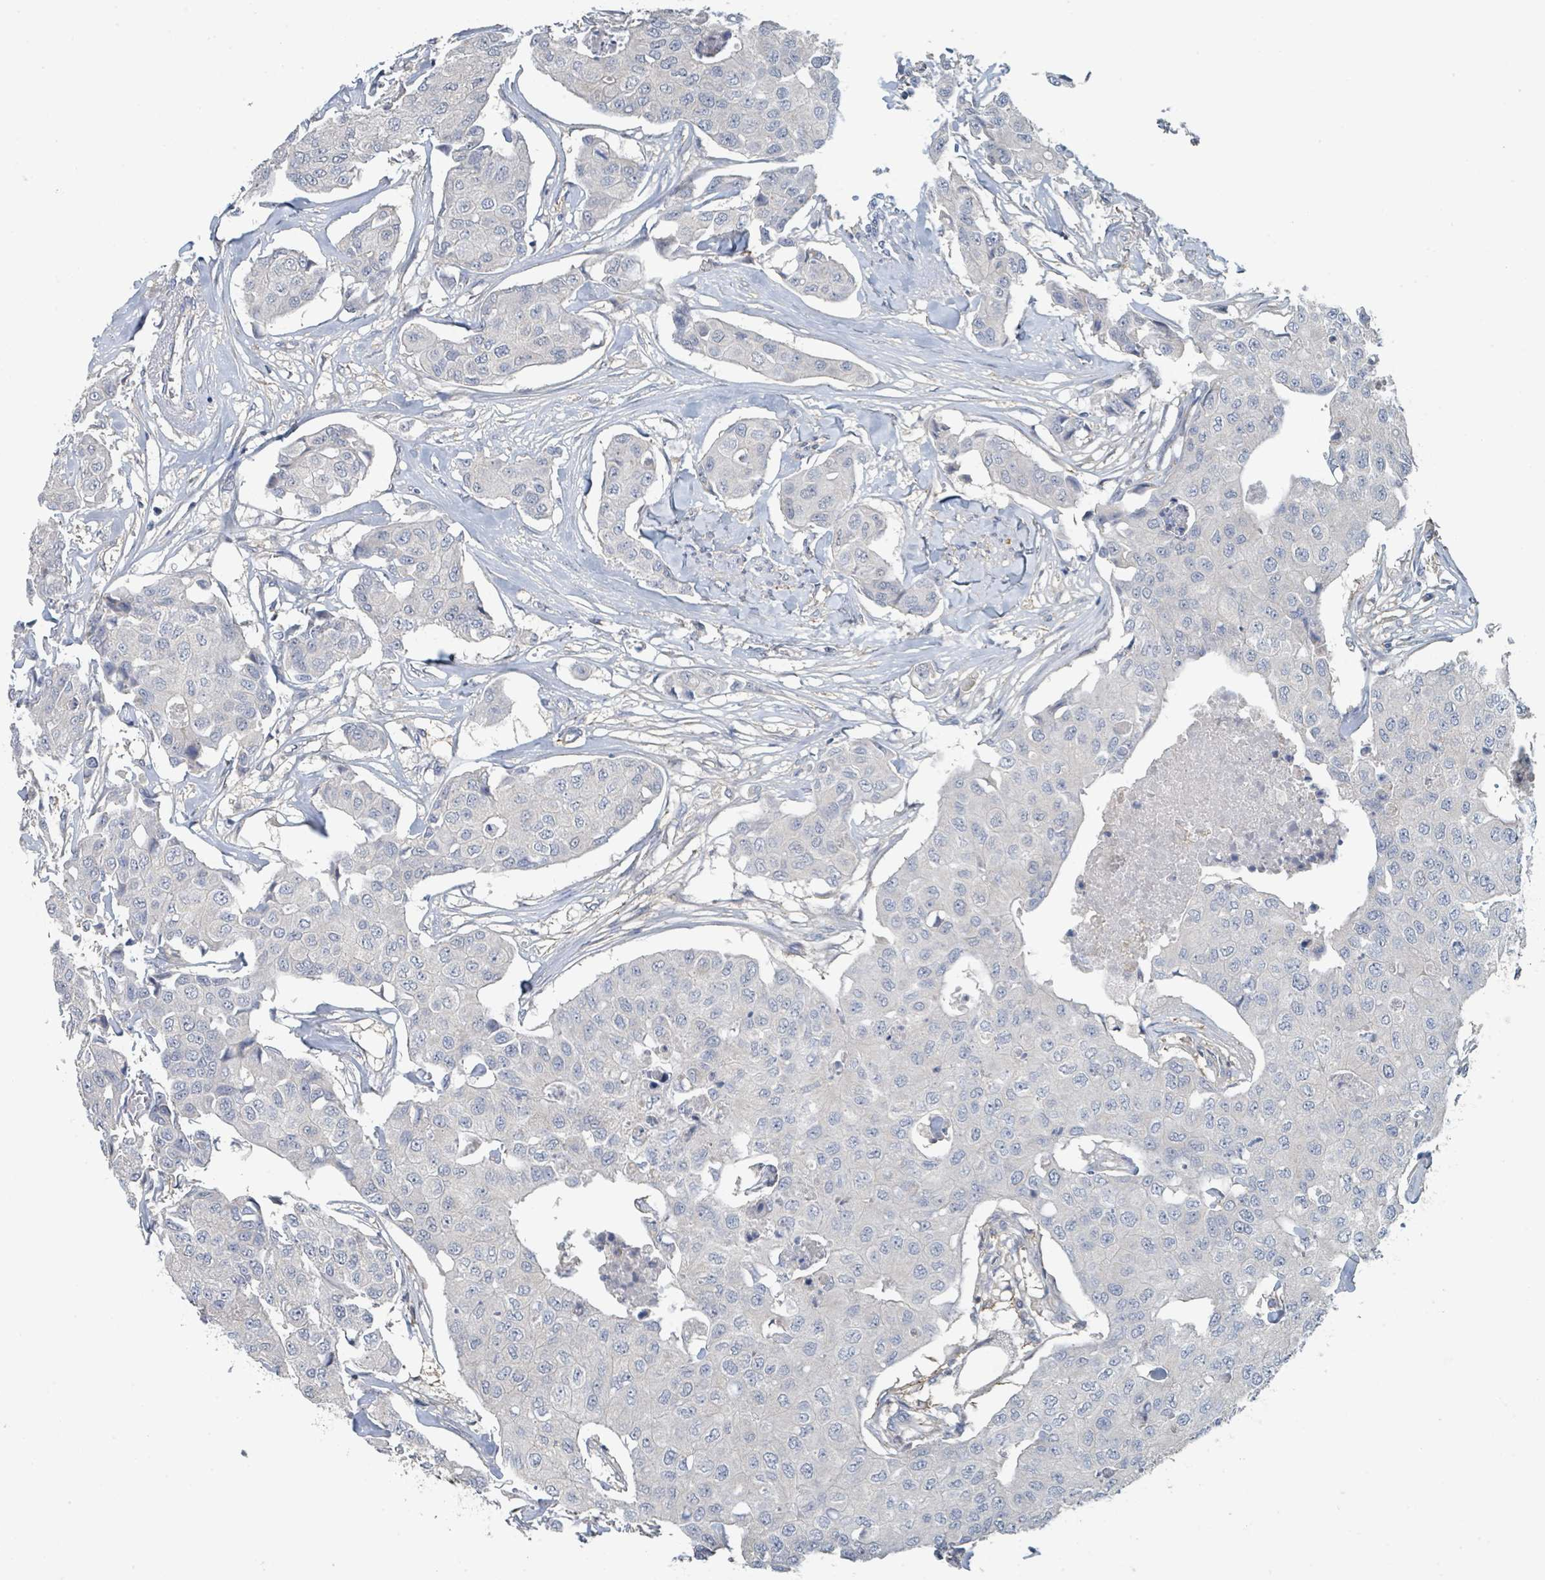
{"staining": {"intensity": "negative", "quantity": "none", "location": "none"}, "tissue": "breast cancer", "cell_type": "Tumor cells", "image_type": "cancer", "snomed": [{"axis": "morphology", "description": "Duct carcinoma"}, {"axis": "topography", "description": "Breast"}, {"axis": "topography", "description": "Lymph node"}], "caption": "Immunohistochemistry image of human intraductal carcinoma (breast) stained for a protein (brown), which exhibits no staining in tumor cells.", "gene": "LRRC42", "patient": {"sex": "female", "age": 80}}